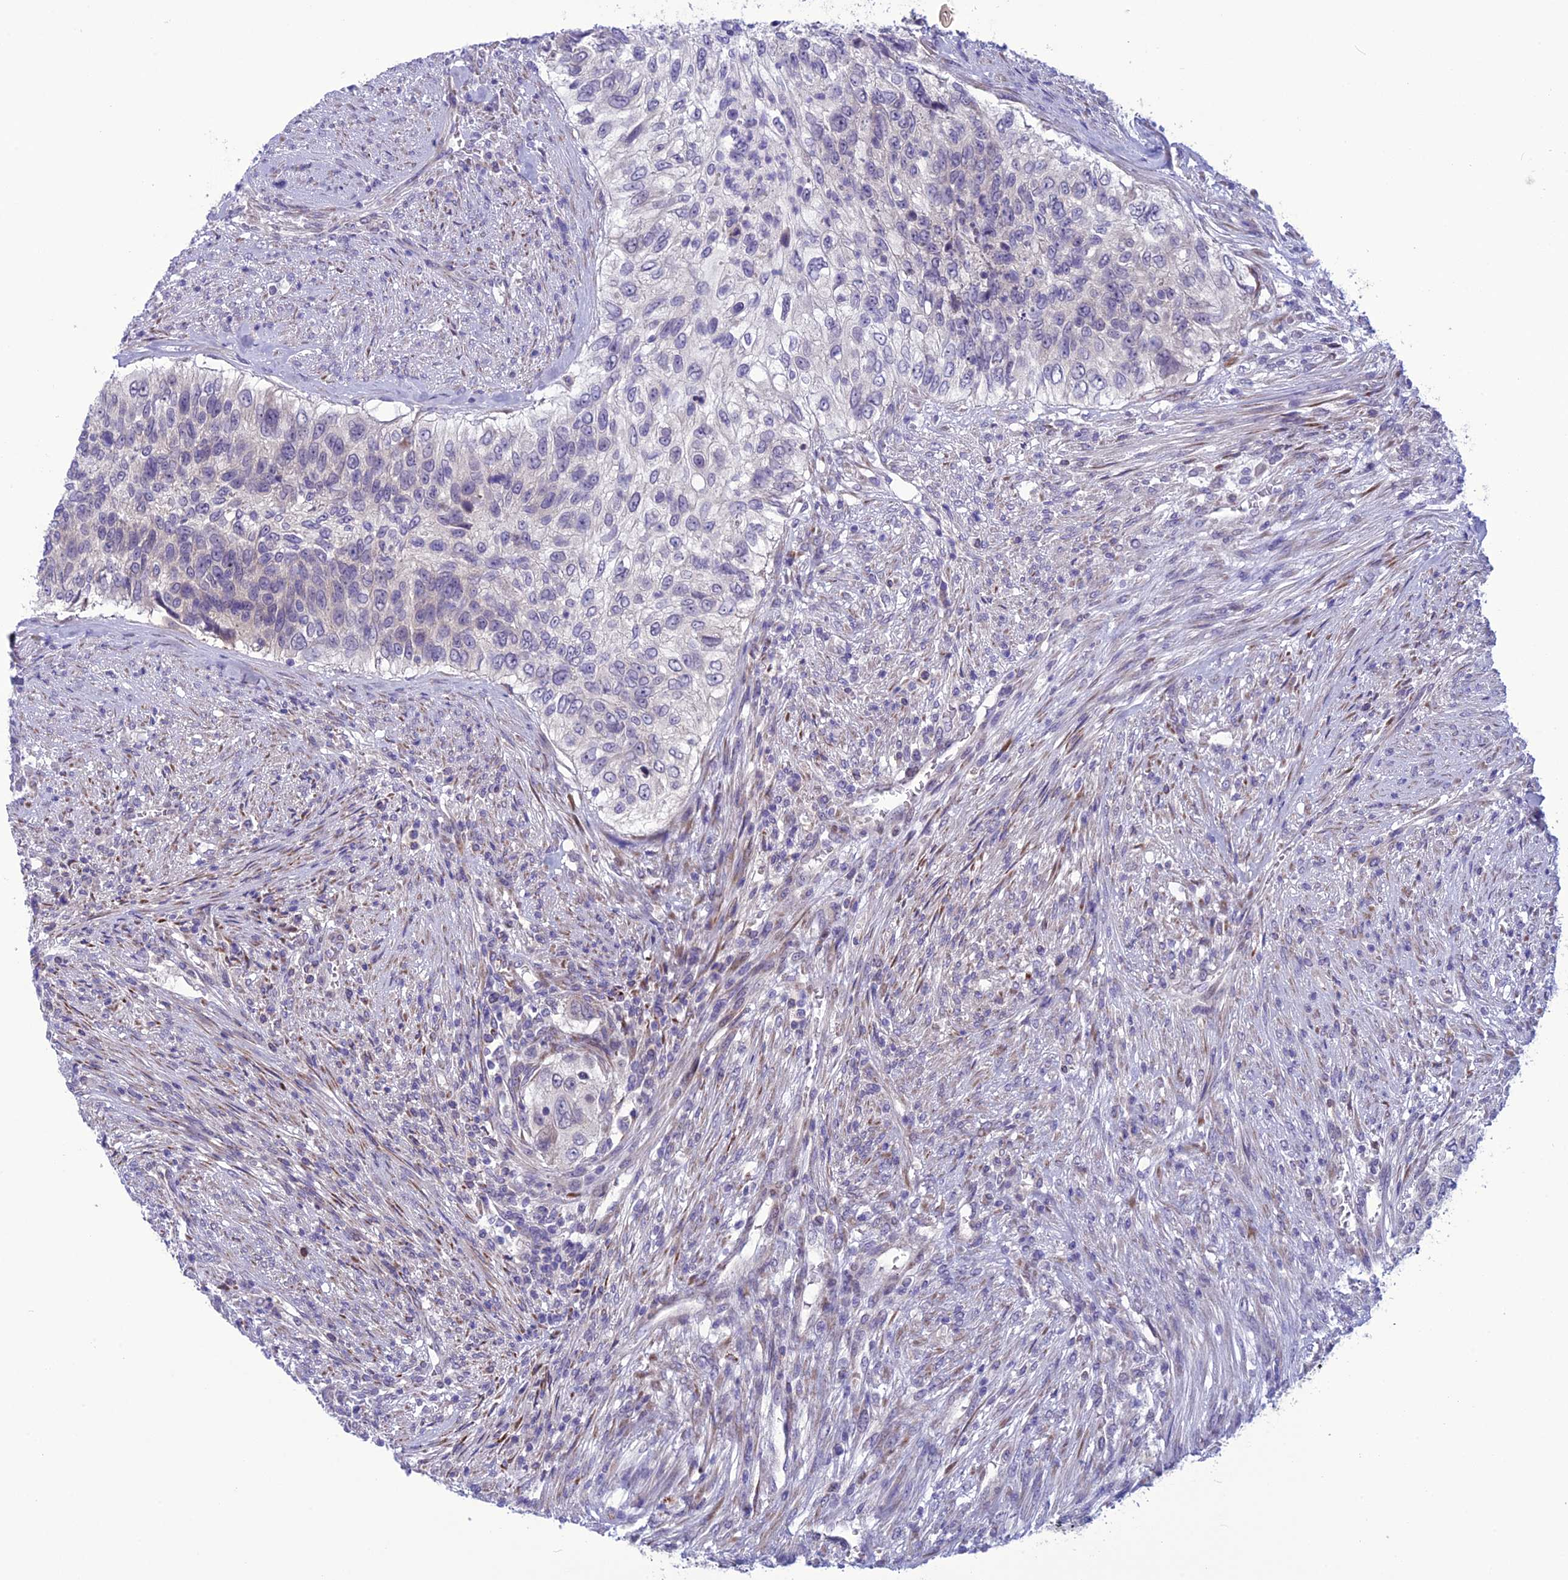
{"staining": {"intensity": "negative", "quantity": "none", "location": "none"}, "tissue": "urothelial cancer", "cell_type": "Tumor cells", "image_type": "cancer", "snomed": [{"axis": "morphology", "description": "Urothelial carcinoma, High grade"}, {"axis": "topography", "description": "Urinary bladder"}], "caption": "DAB (3,3'-diaminobenzidine) immunohistochemical staining of human high-grade urothelial carcinoma shows no significant staining in tumor cells.", "gene": "PSMF1", "patient": {"sex": "female", "age": 60}}